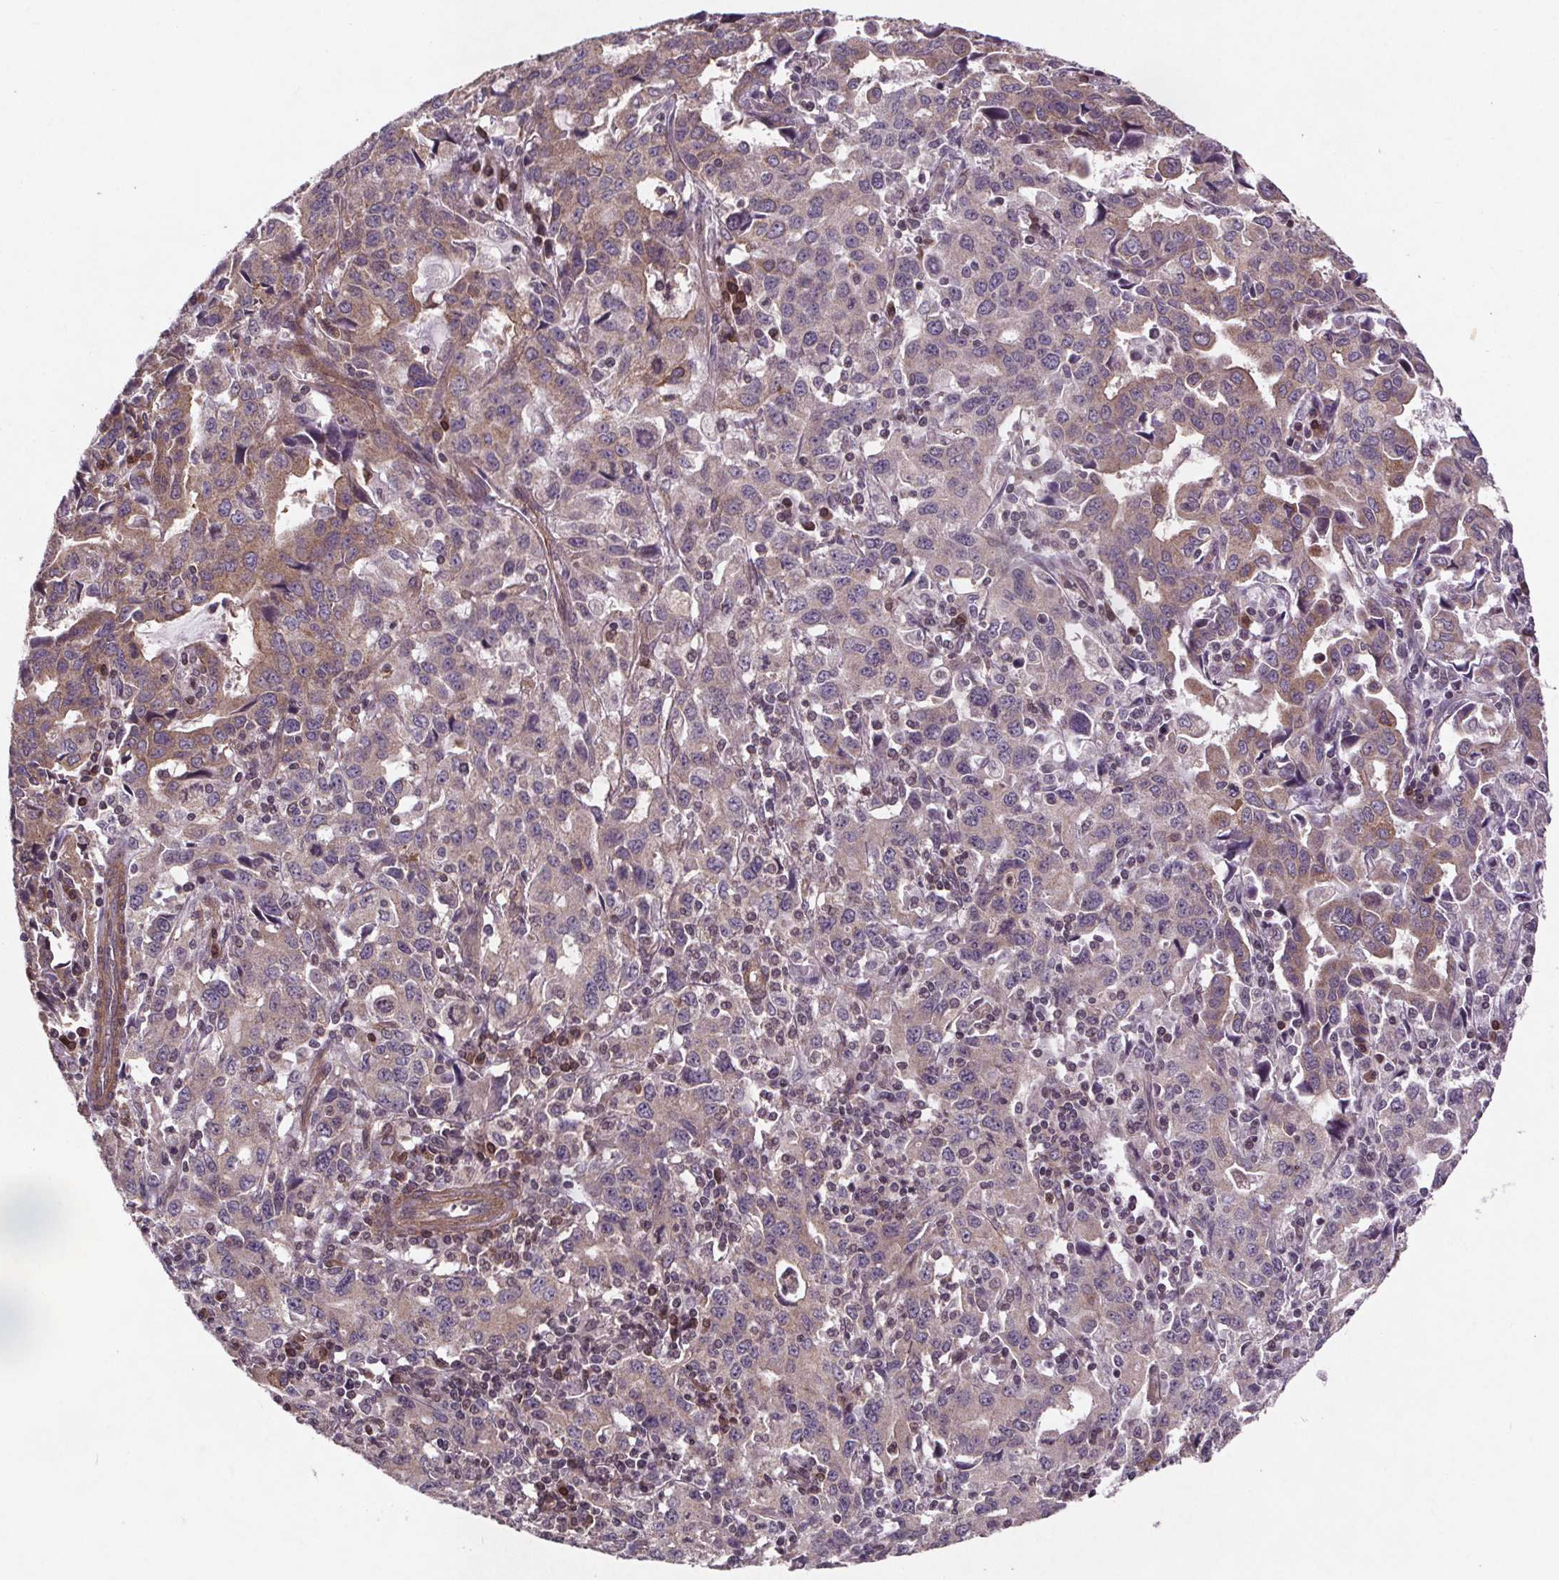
{"staining": {"intensity": "weak", "quantity": "<25%", "location": "cytoplasmic/membranous"}, "tissue": "stomach cancer", "cell_type": "Tumor cells", "image_type": "cancer", "snomed": [{"axis": "morphology", "description": "Adenocarcinoma, NOS"}, {"axis": "topography", "description": "Stomach, upper"}], "caption": "This is an immunohistochemistry image of stomach cancer (adenocarcinoma). There is no expression in tumor cells.", "gene": "STRN3", "patient": {"sex": "male", "age": 85}}